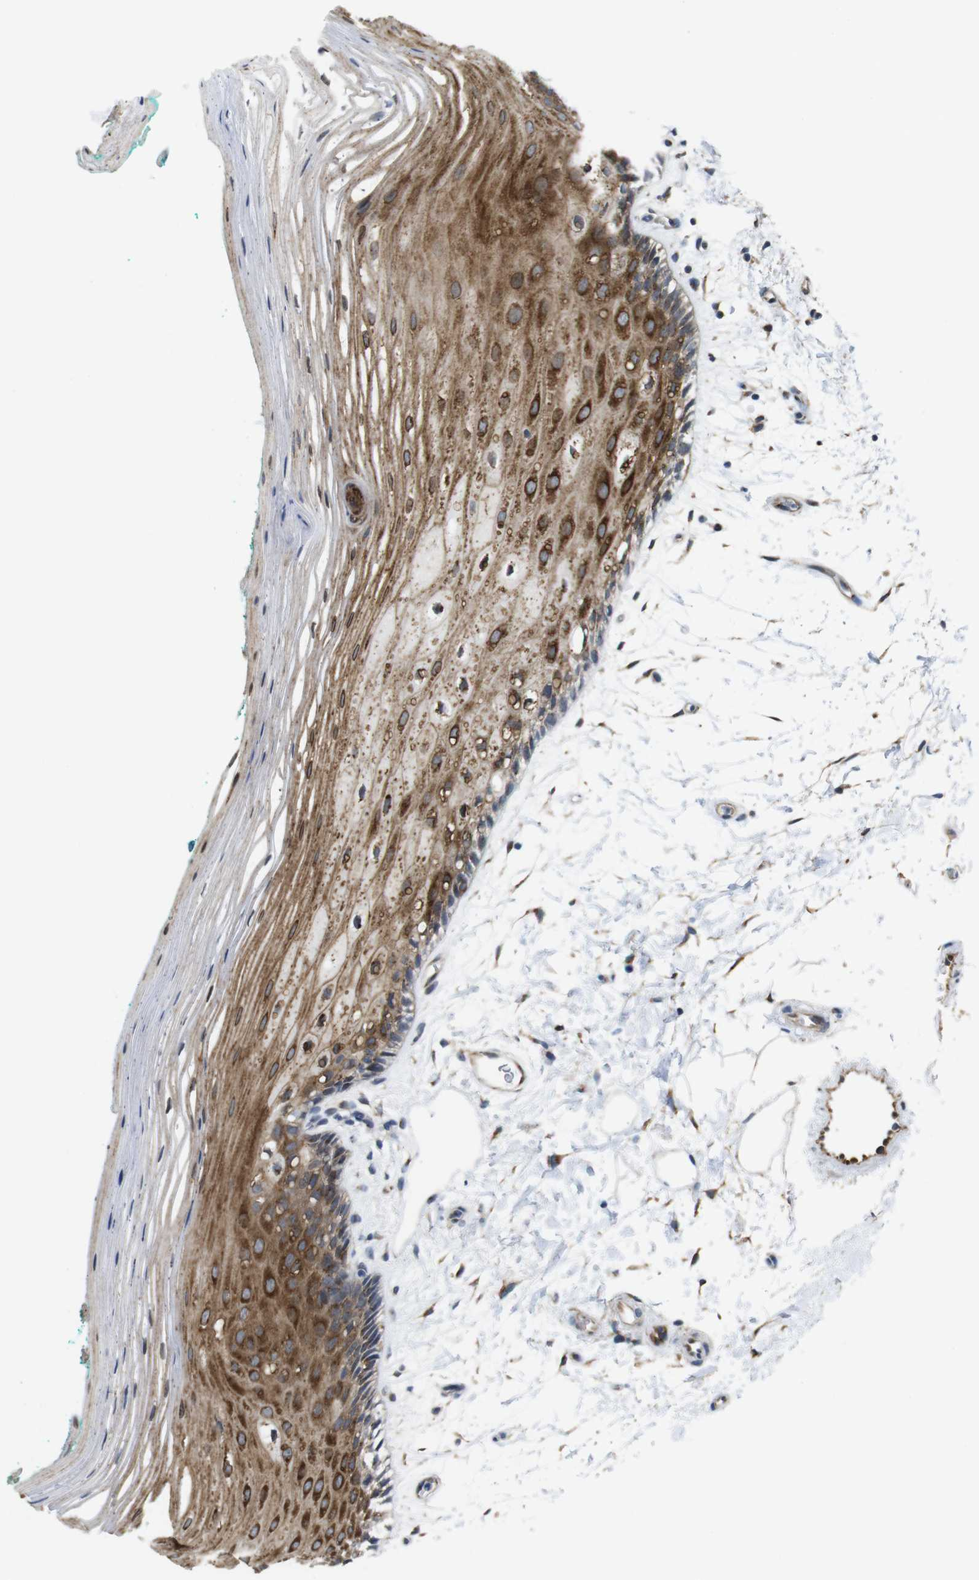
{"staining": {"intensity": "strong", "quantity": "25%-75%", "location": "cytoplasmic/membranous"}, "tissue": "oral mucosa", "cell_type": "Squamous epithelial cells", "image_type": "normal", "snomed": [{"axis": "morphology", "description": "Normal tissue, NOS"}, {"axis": "topography", "description": "Skeletal muscle"}, {"axis": "topography", "description": "Oral tissue"}, {"axis": "topography", "description": "Peripheral nerve tissue"}], "caption": "Immunohistochemical staining of unremarkable human oral mucosa displays 25%-75% levels of strong cytoplasmic/membranous protein expression in about 25%-75% of squamous epithelial cells. (brown staining indicates protein expression, while blue staining denotes nuclei).", "gene": "EFCAB14", "patient": {"sex": "female", "age": 84}}